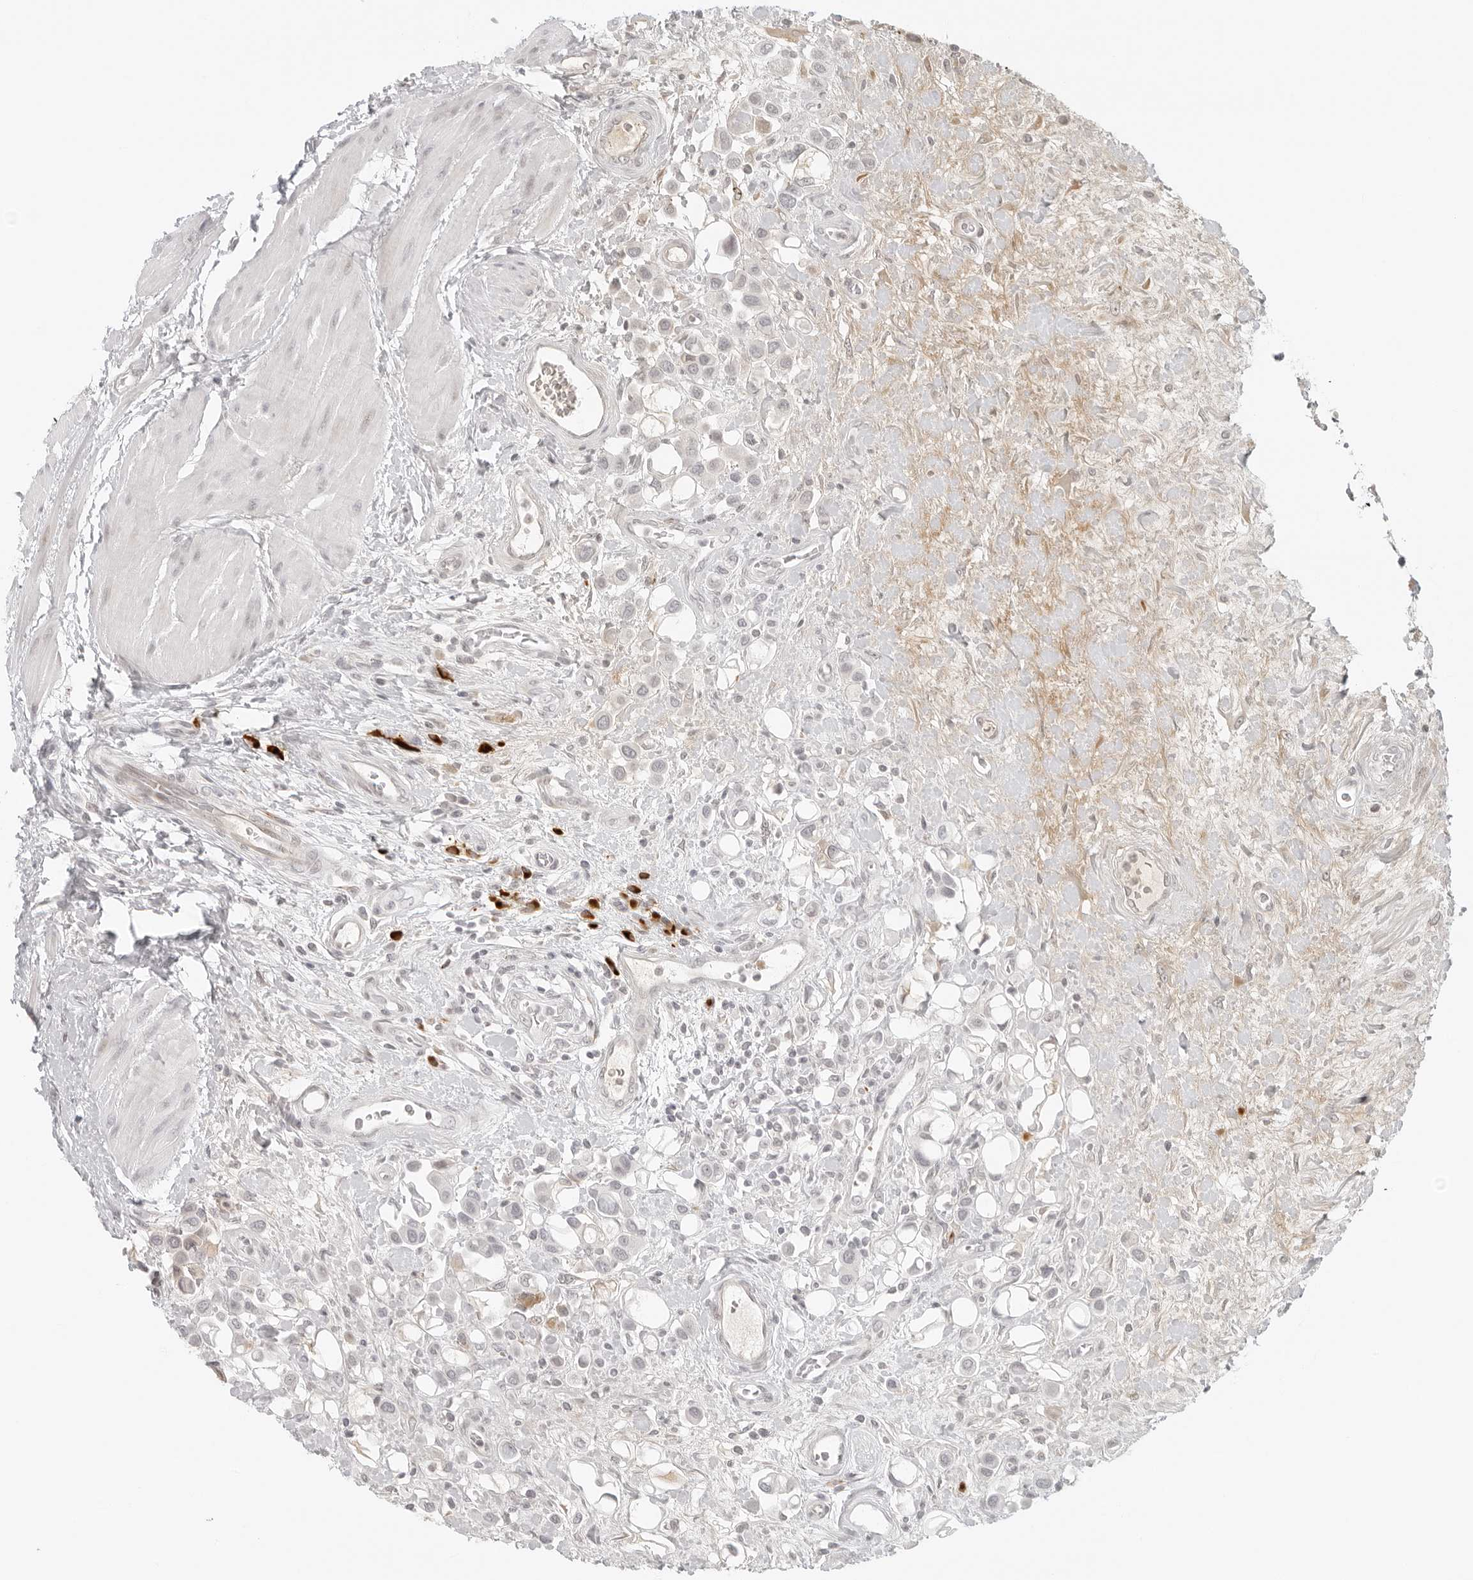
{"staining": {"intensity": "negative", "quantity": "none", "location": "none"}, "tissue": "urothelial cancer", "cell_type": "Tumor cells", "image_type": "cancer", "snomed": [{"axis": "morphology", "description": "Urothelial carcinoma, High grade"}, {"axis": "topography", "description": "Urinary bladder"}], "caption": "This is an IHC photomicrograph of human urothelial cancer. There is no expression in tumor cells.", "gene": "ZNF678", "patient": {"sex": "male", "age": 50}}